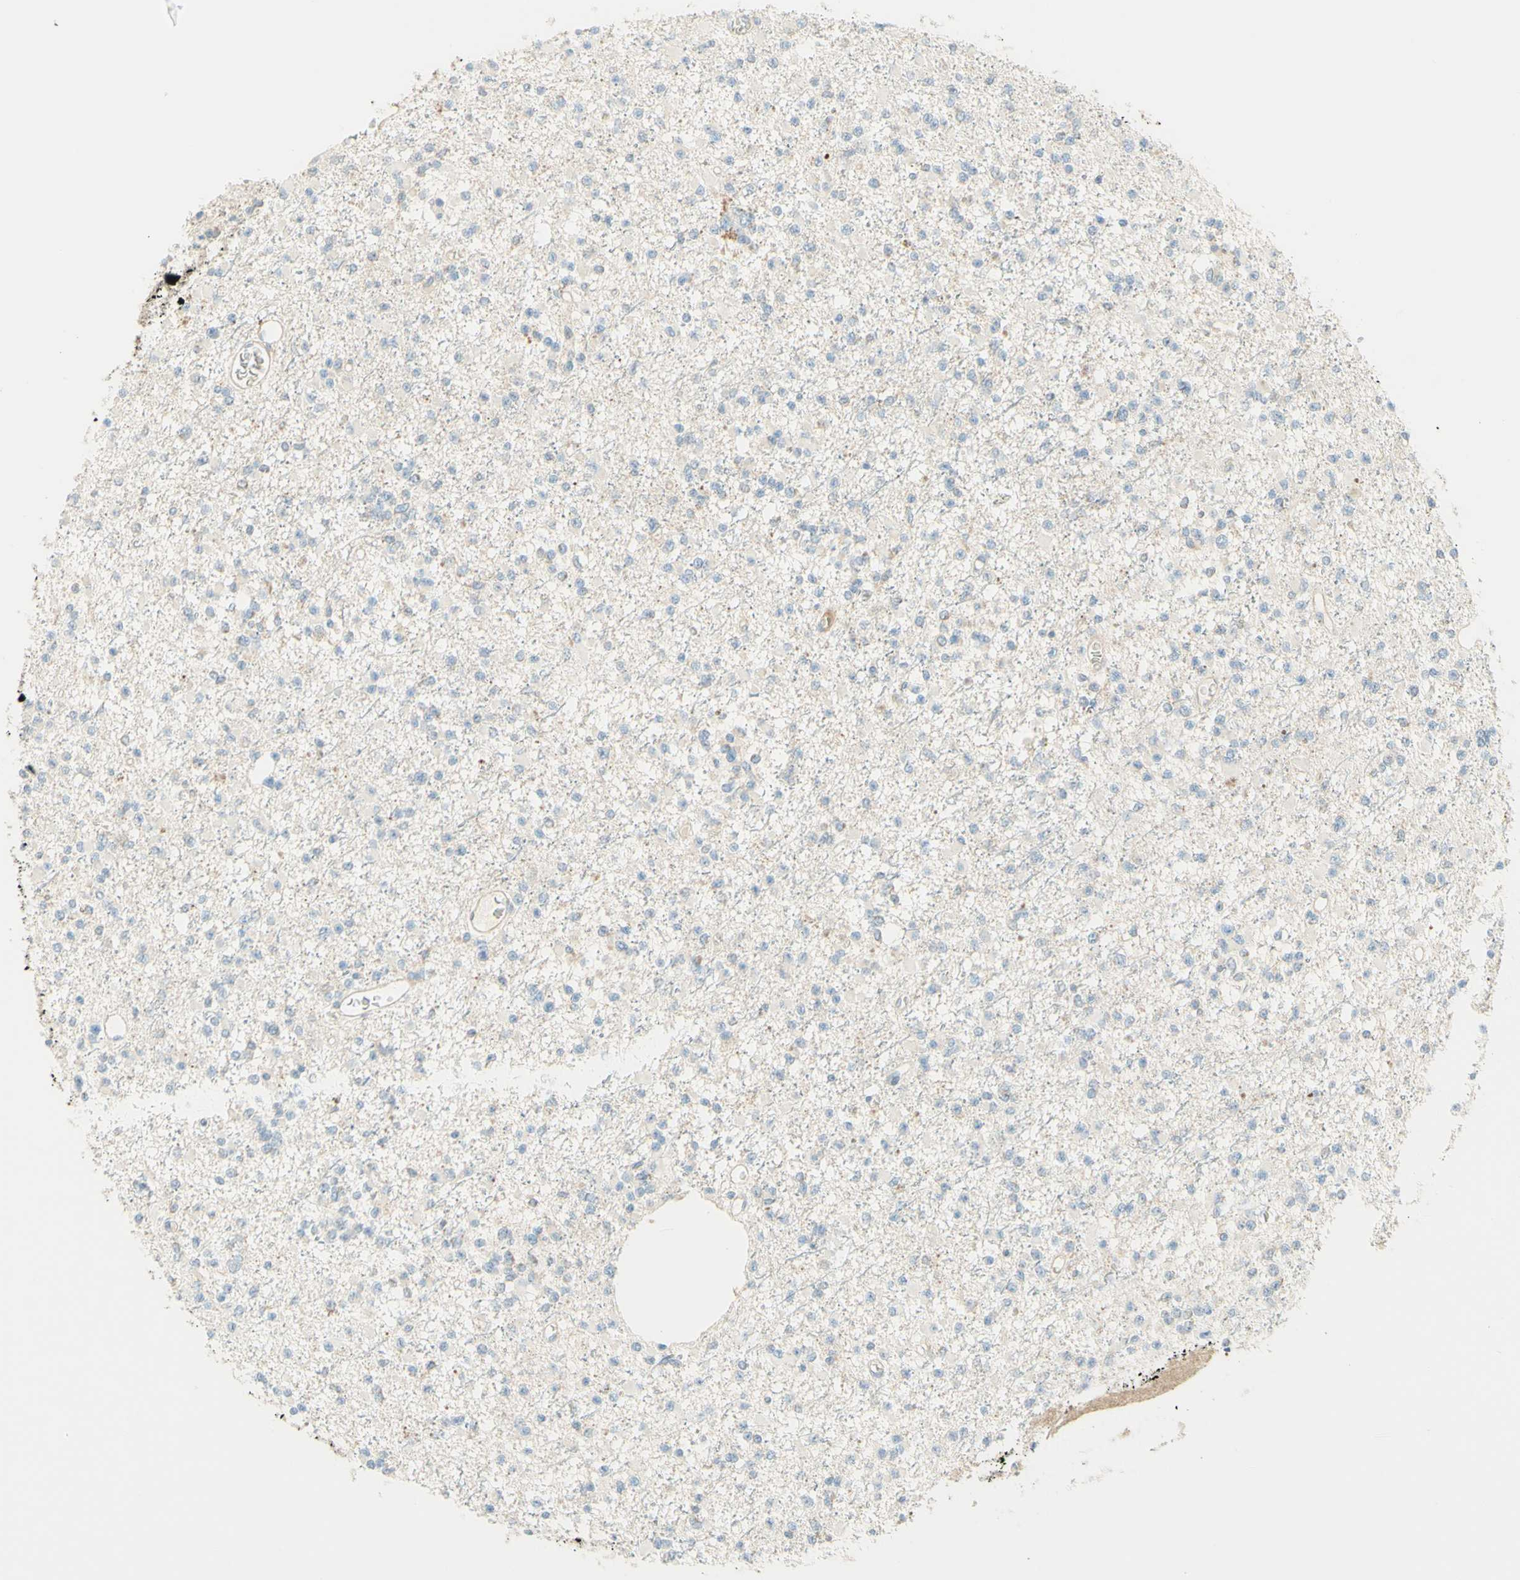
{"staining": {"intensity": "negative", "quantity": "none", "location": "none"}, "tissue": "glioma", "cell_type": "Tumor cells", "image_type": "cancer", "snomed": [{"axis": "morphology", "description": "Glioma, malignant, Low grade"}, {"axis": "topography", "description": "Brain"}], "caption": "IHC of glioma displays no positivity in tumor cells. (Brightfield microscopy of DAB (3,3'-diaminobenzidine) immunohistochemistry (IHC) at high magnification).", "gene": "PROM1", "patient": {"sex": "female", "age": 22}}